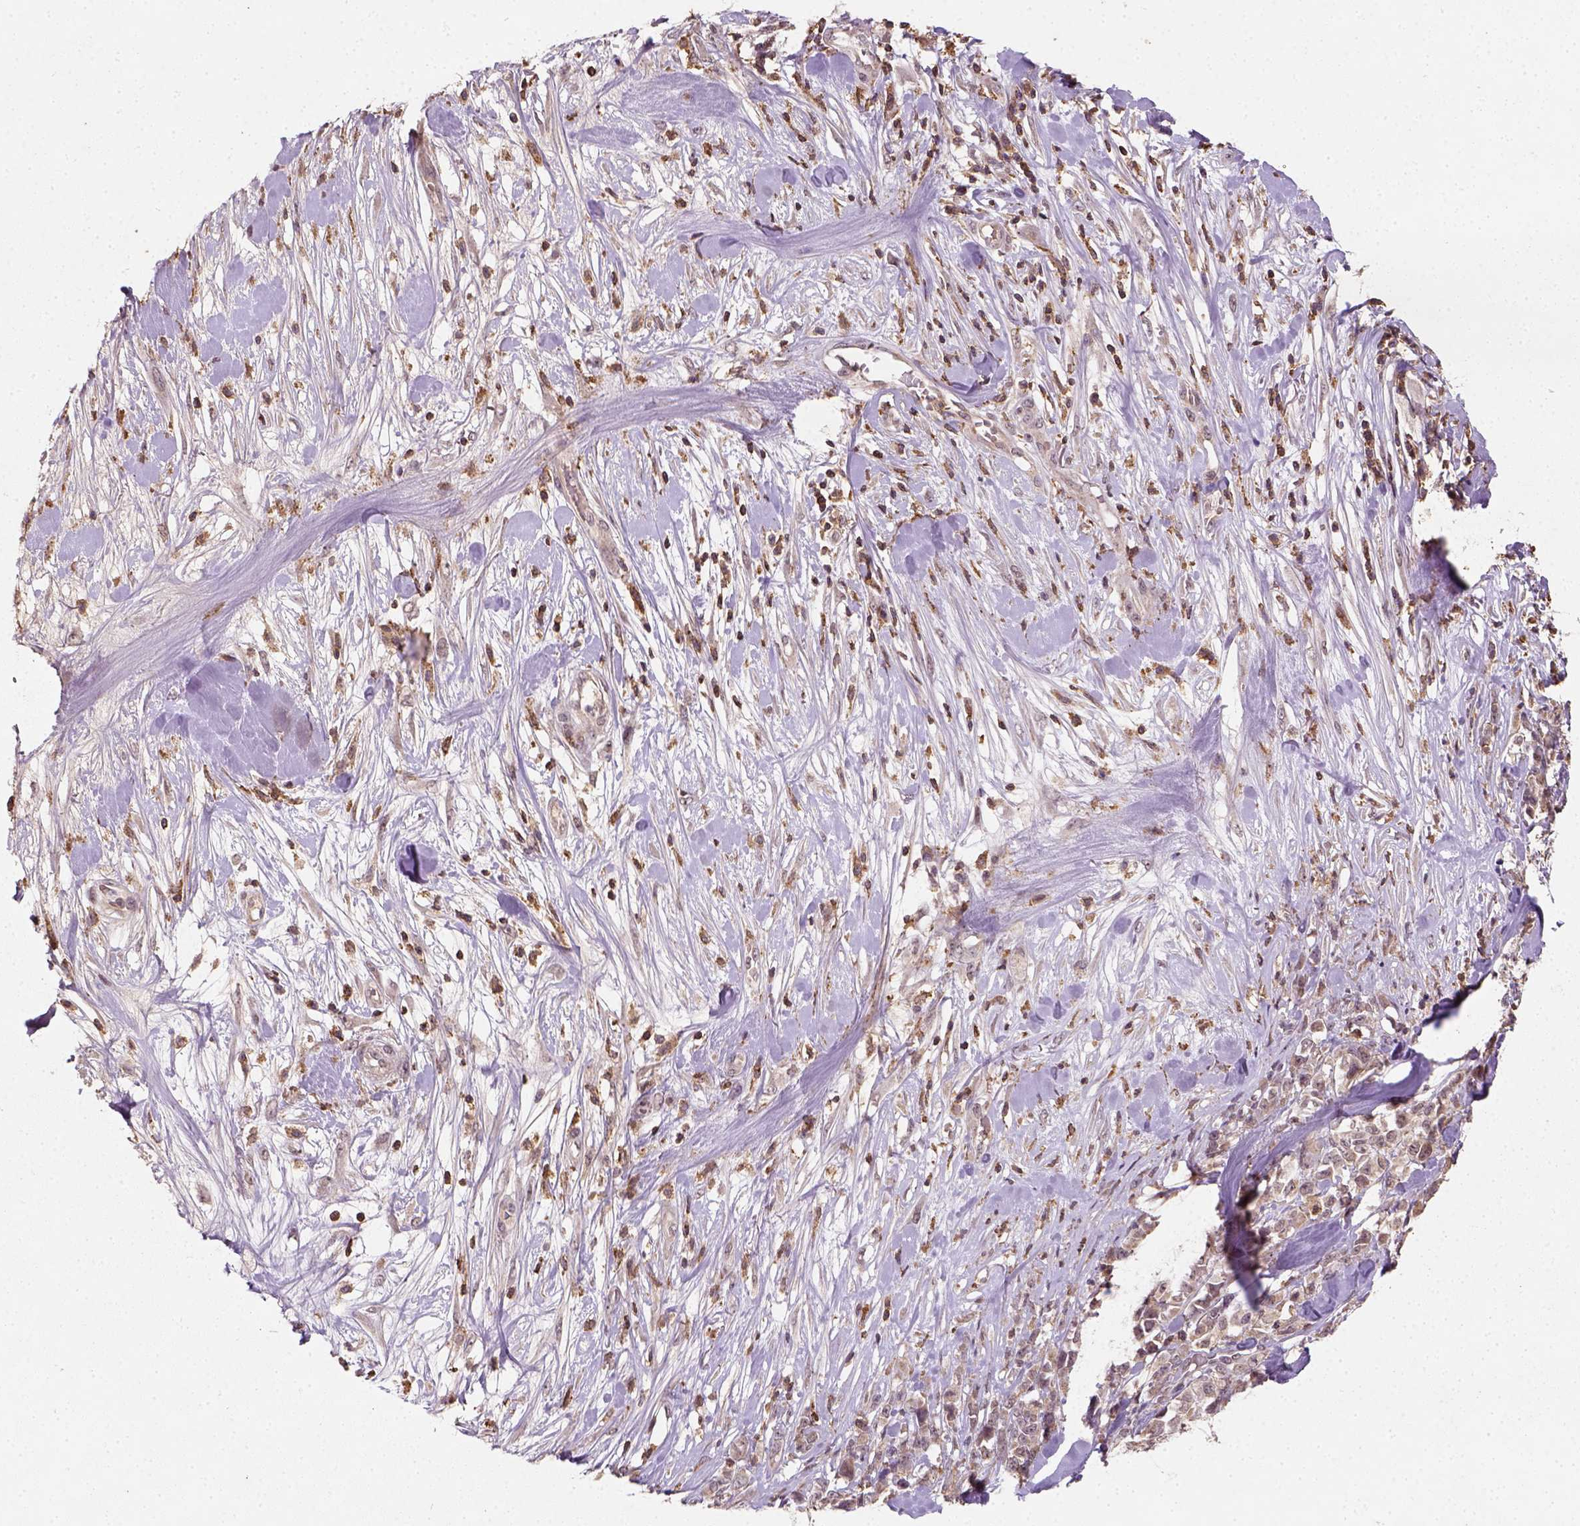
{"staining": {"intensity": "weak", "quantity": ">75%", "location": "cytoplasmic/membranous"}, "tissue": "melanoma", "cell_type": "Tumor cells", "image_type": "cancer", "snomed": [{"axis": "morphology", "description": "Malignant melanoma, Metastatic site"}, {"axis": "topography", "description": "Skin"}], "caption": "Protein staining exhibits weak cytoplasmic/membranous staining in about >75% of tumor cells in malignant melanoma (metastatic site).", "gene": "CAMKK1", "patient": {"sex": "male", "age": 84}}